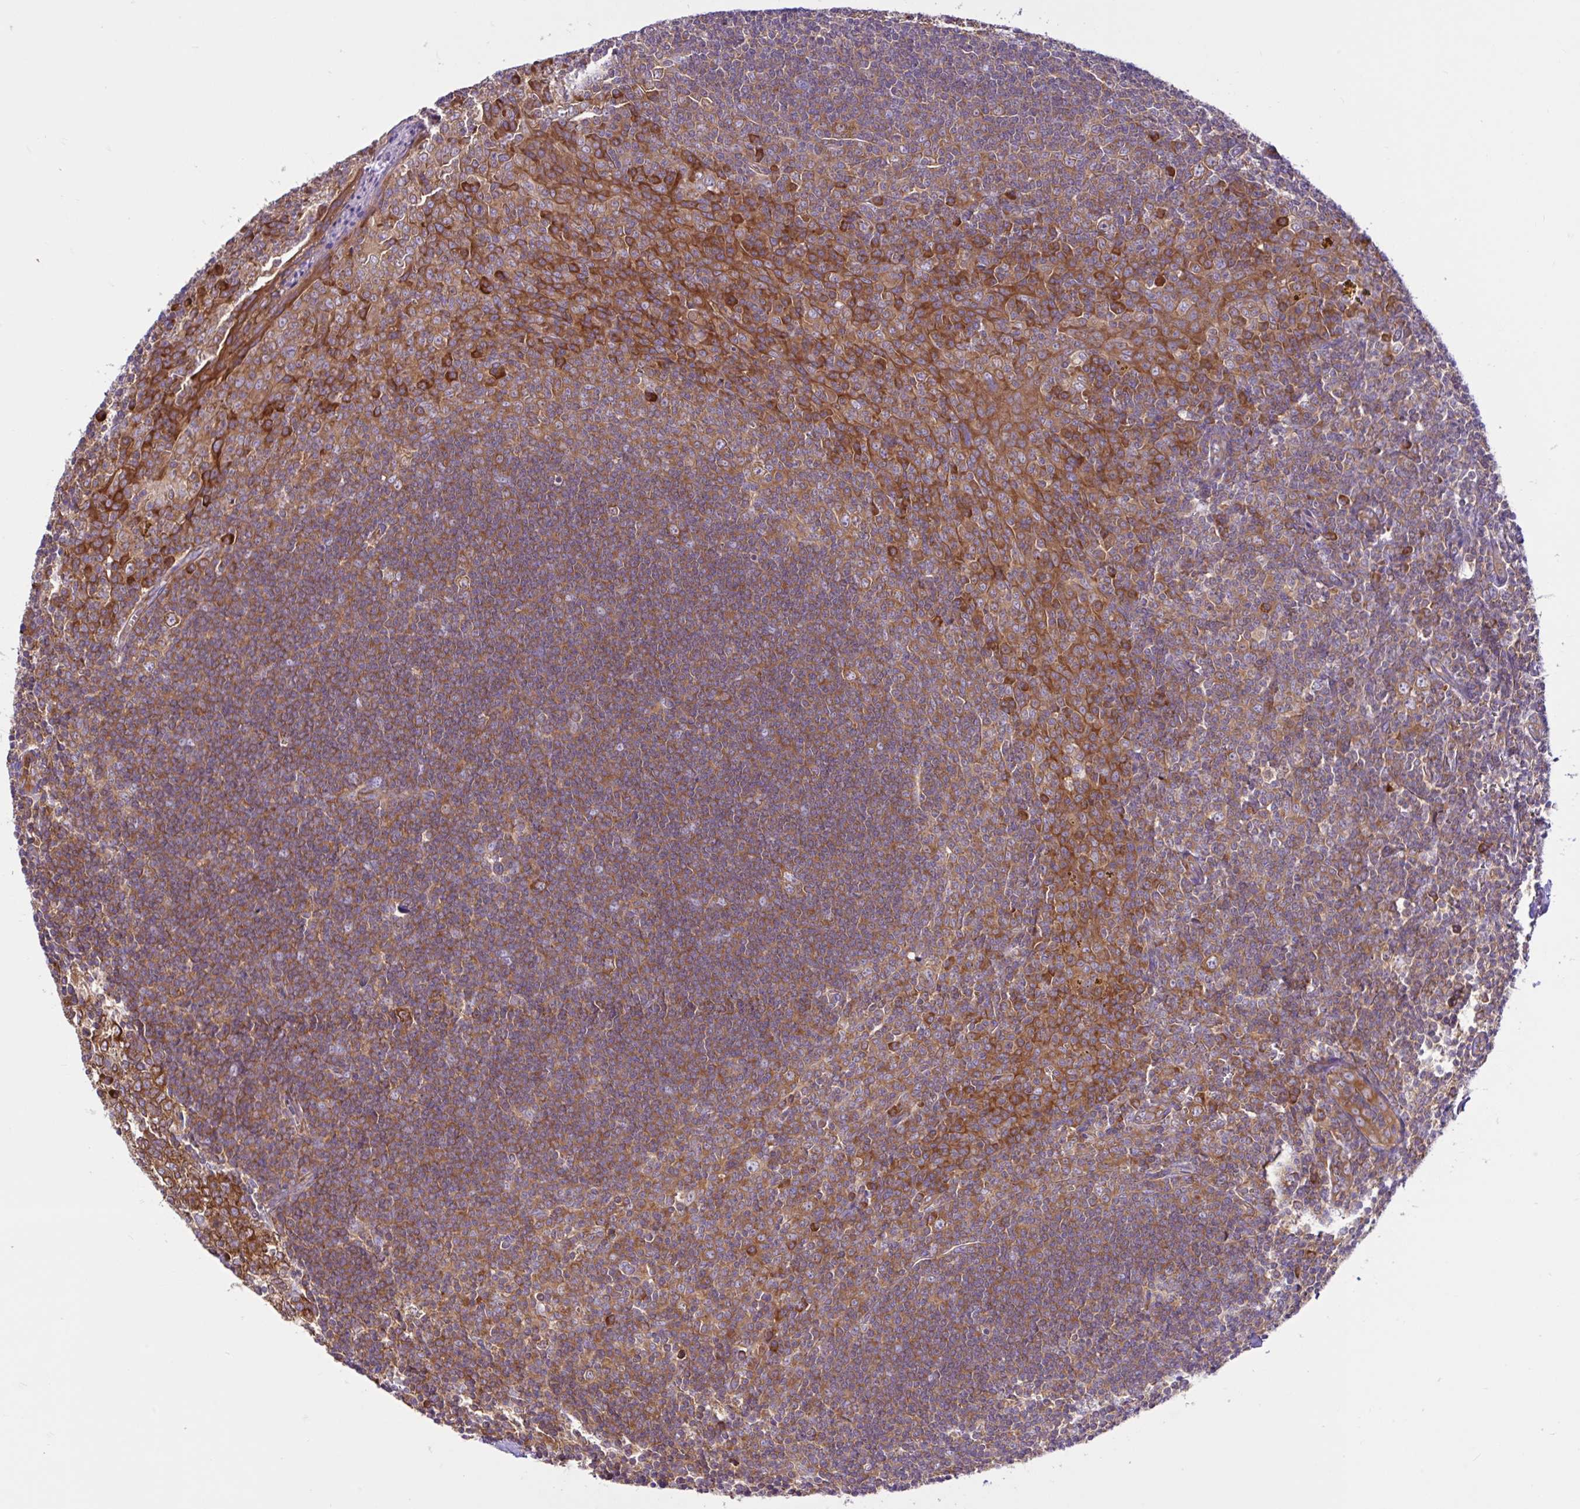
{"staining": {"intensity": "strong", "quantity": "25%-75%", "location": "cytoplasmic/membranous"}, "tissue": "tonsil", "cell_type": "Germinal center cells", "image_type": "normal", "snomed": [{"axis": "morphology", "description": "Normal tissue, NOS"}, {"axis": "topography", "description": "Tonsil"}], "caption": "Immunohistochemical staining of normal human tonsil displays high levels of strong cytoplasmic/membranous expression in approximately 25%-75% of germinal center cells. (DAB (3,3'-diaminobenzidine) IHC with brightfield microscopy, high magnification).", "gene": "LARS1", "patient": {"sex": "male", "age": 27}}